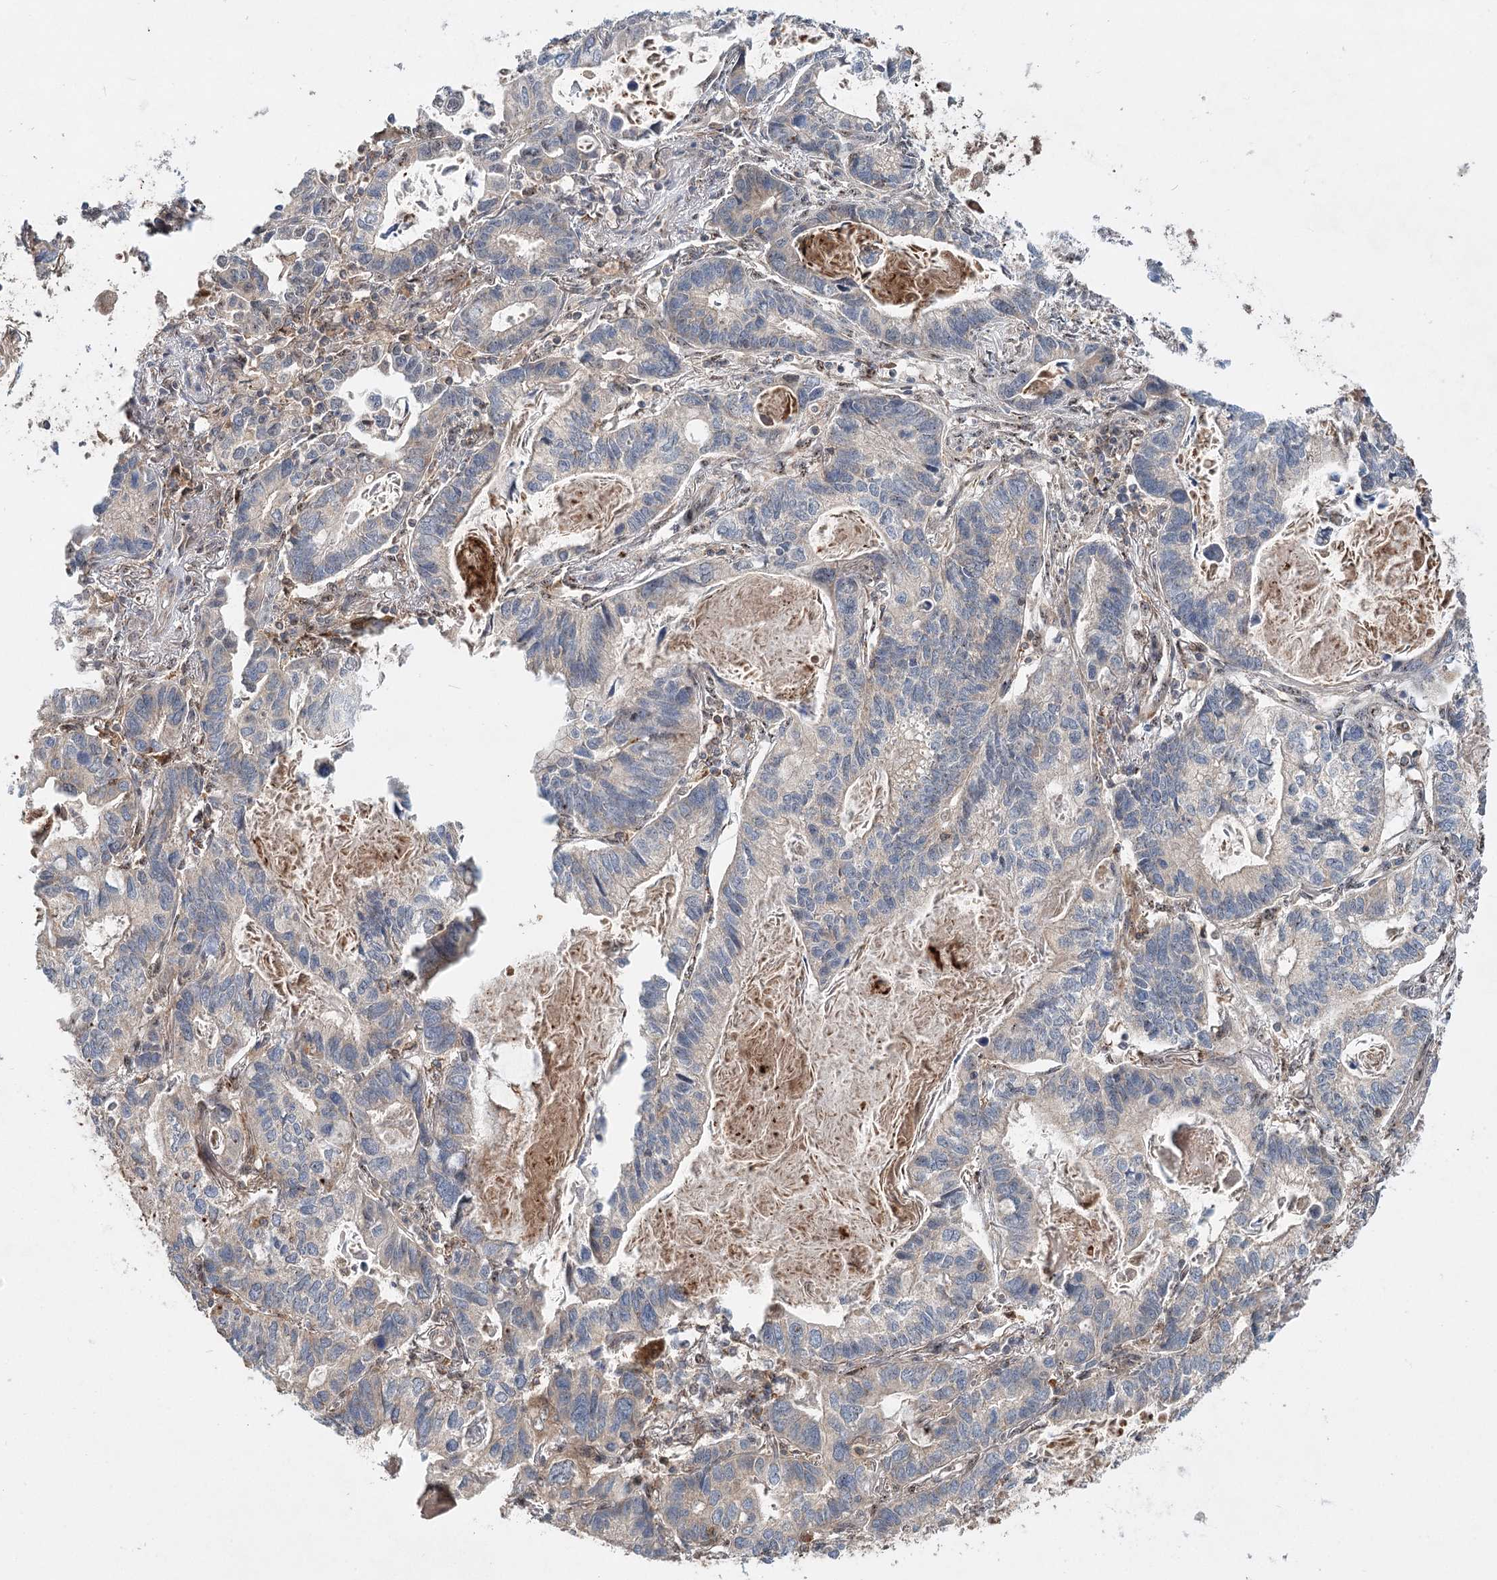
{"staining": {"intensity": "negative", "quantity": "none", "location": "none"}, "tissue": "lung cancer", "cell_type": "Tumor cells", "image_type": "cancer", "snomed": [{"axis": "morphology", "description": "Adenocarcinoma, NOS"}, {"axis": "topography", "description": "Lung"}], "caption": "An image of human adenocarcinoma (lung) is negative for staining in tumor cells.", "gene": "C12orf4", "patient": {"sex": "male", "age": 67}}